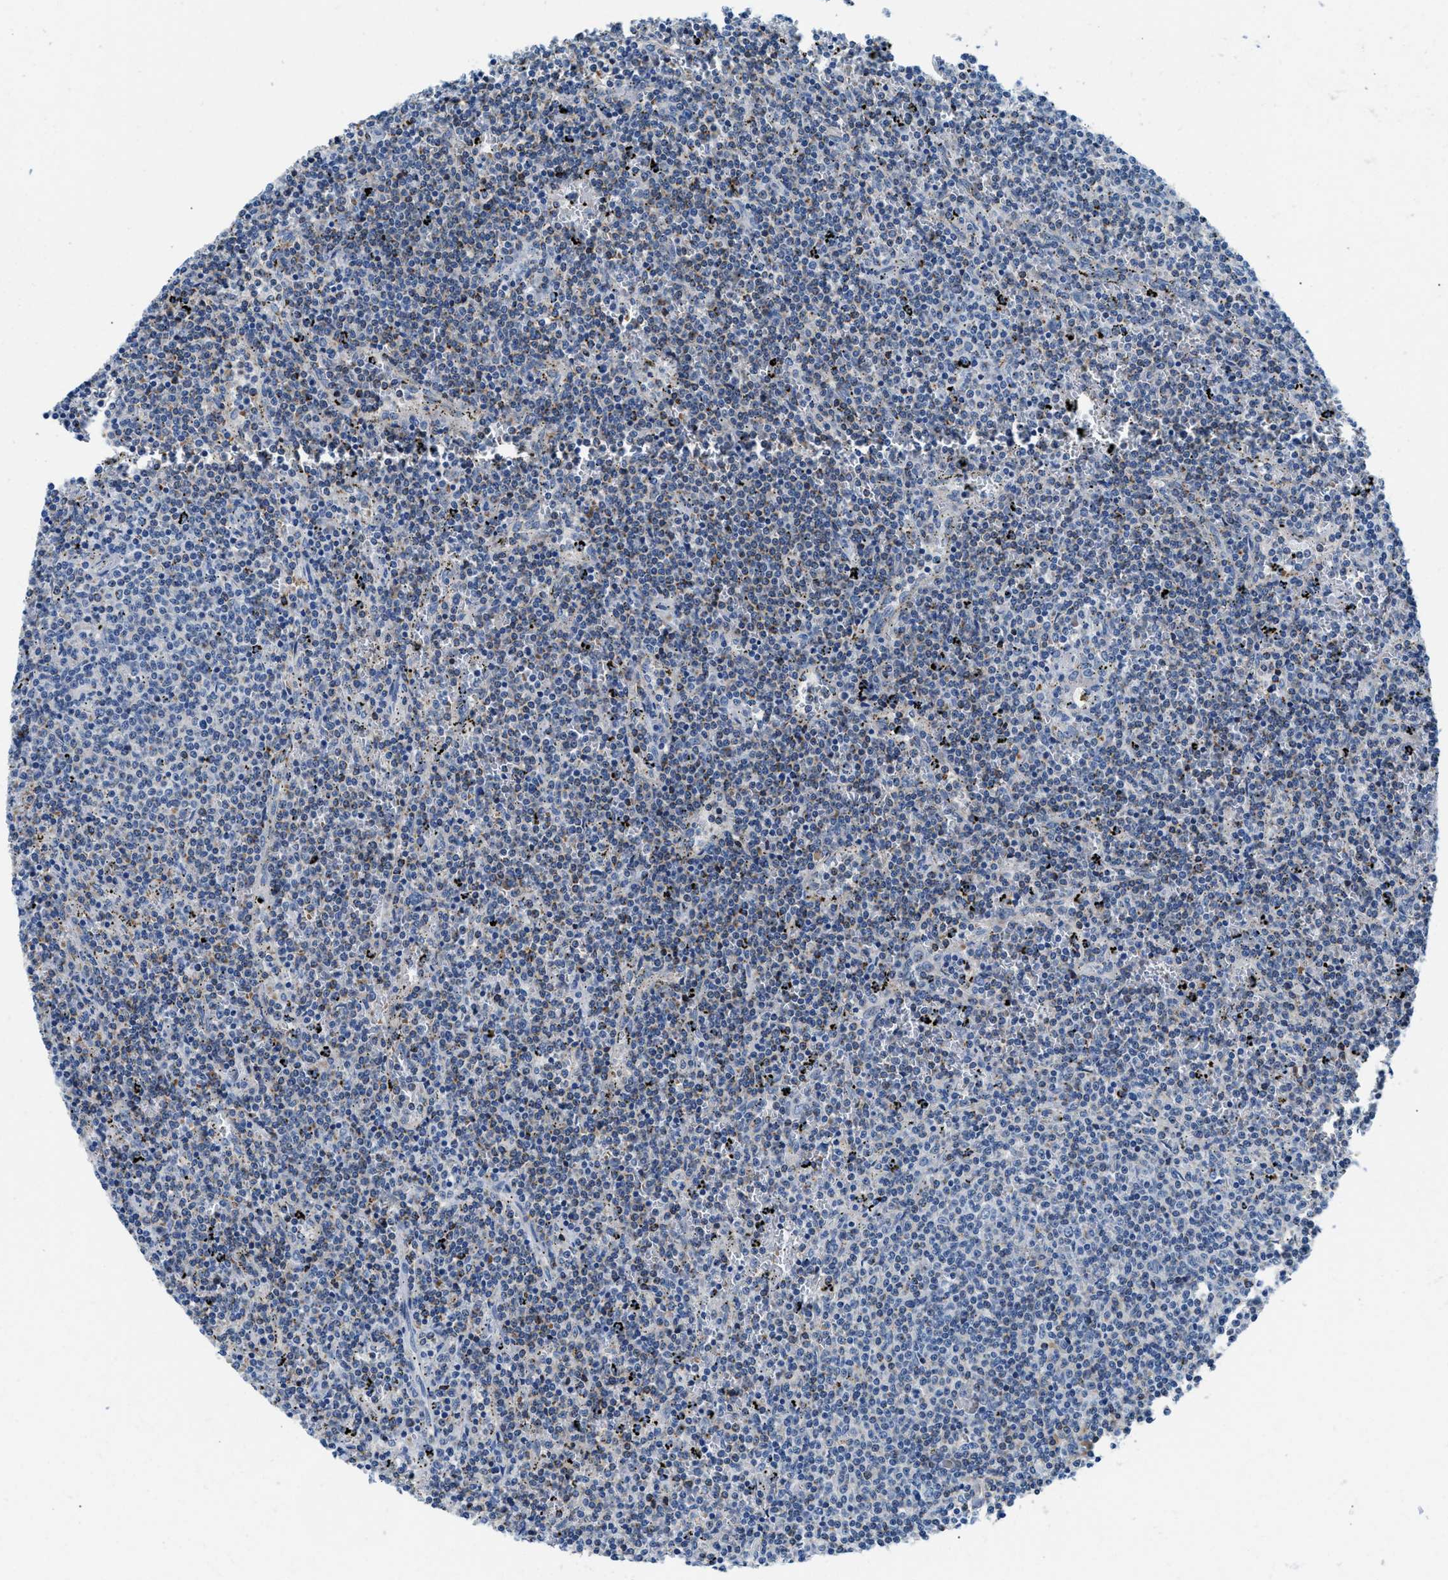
{"staining": {"intensity": "negative", "quantity": "none", "location": "none"}, "tissue": "lymphoma", "cell_type": "Tumor cells", "image_type": "cancer", "snomed": [{"axis": "morphology", "description": "Malignant lymphoma, non-Hodgkin's type, Low grade"}, {"axis": "topography", "description": "Spleen"}], "caption": "The photomicrograph displays no significant positivity in tumor cells of malignant lymphoma, non-Hodgkin's type (low-grade).", "gene": "TSPAN3", "patient": {"sex": "female", "age": 50}}